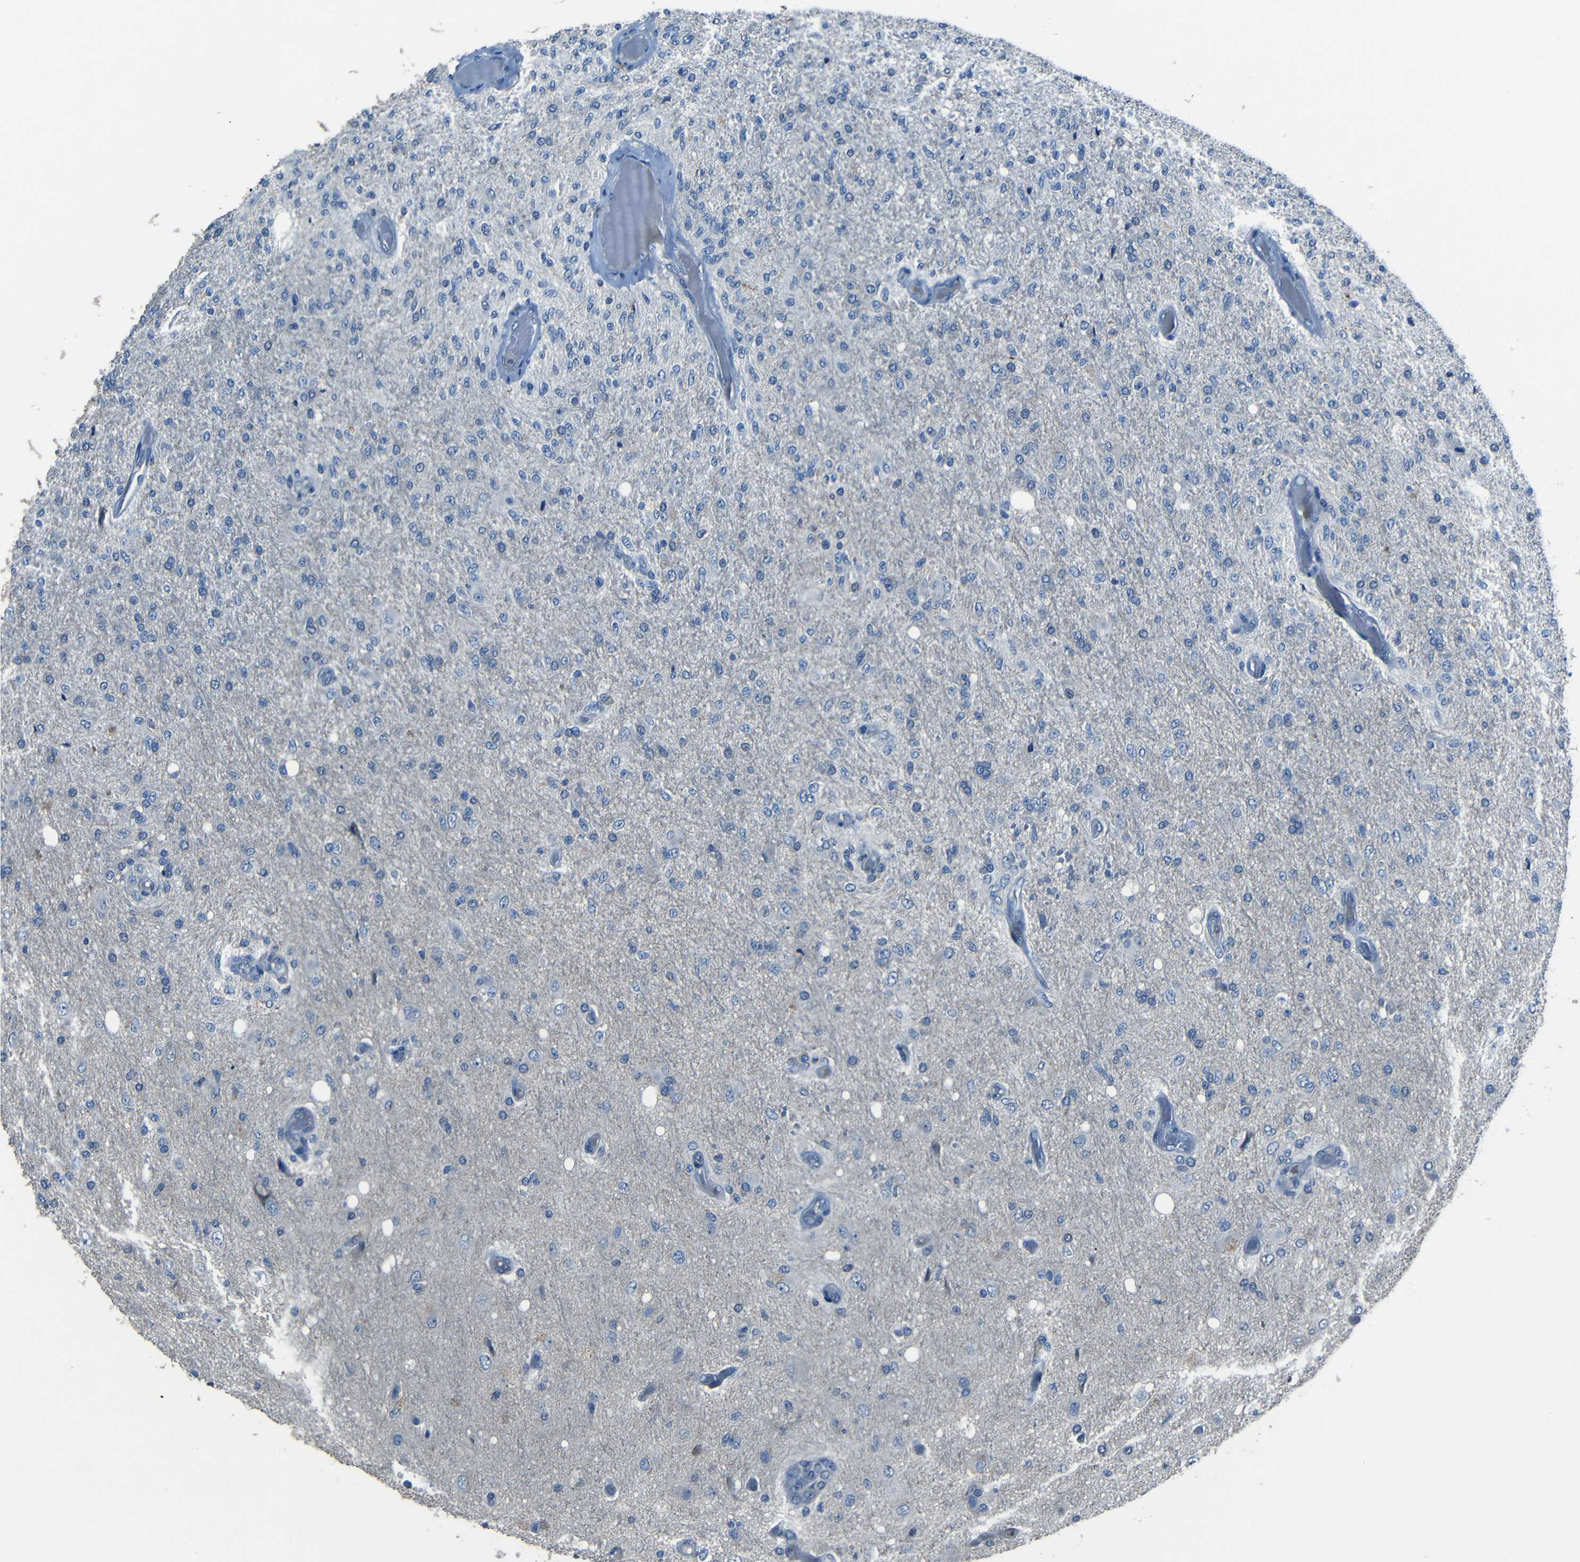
{"staining": {"intensity": "negative", "quantity": "none", "location": "none"}, "tissue": "glioma", "cell_type": "Tumor cells", "image_type": "cancer", "snomed": [{"axis": "morphology", "description": "Normal tissue, NOS"}, {"axis": "morphology", "description": "Glioma, malignant, High grade"}, {"axis": "topography", "description": "Cerebral cortex"}], "caption": "High power microscopy image of an immunohistochemistry micrograph of malignant glioma (high-grade), revealing no significant positivity in tumor cells.", "gene": "SLA", "patient": {"sex": "male", "age": 77}}